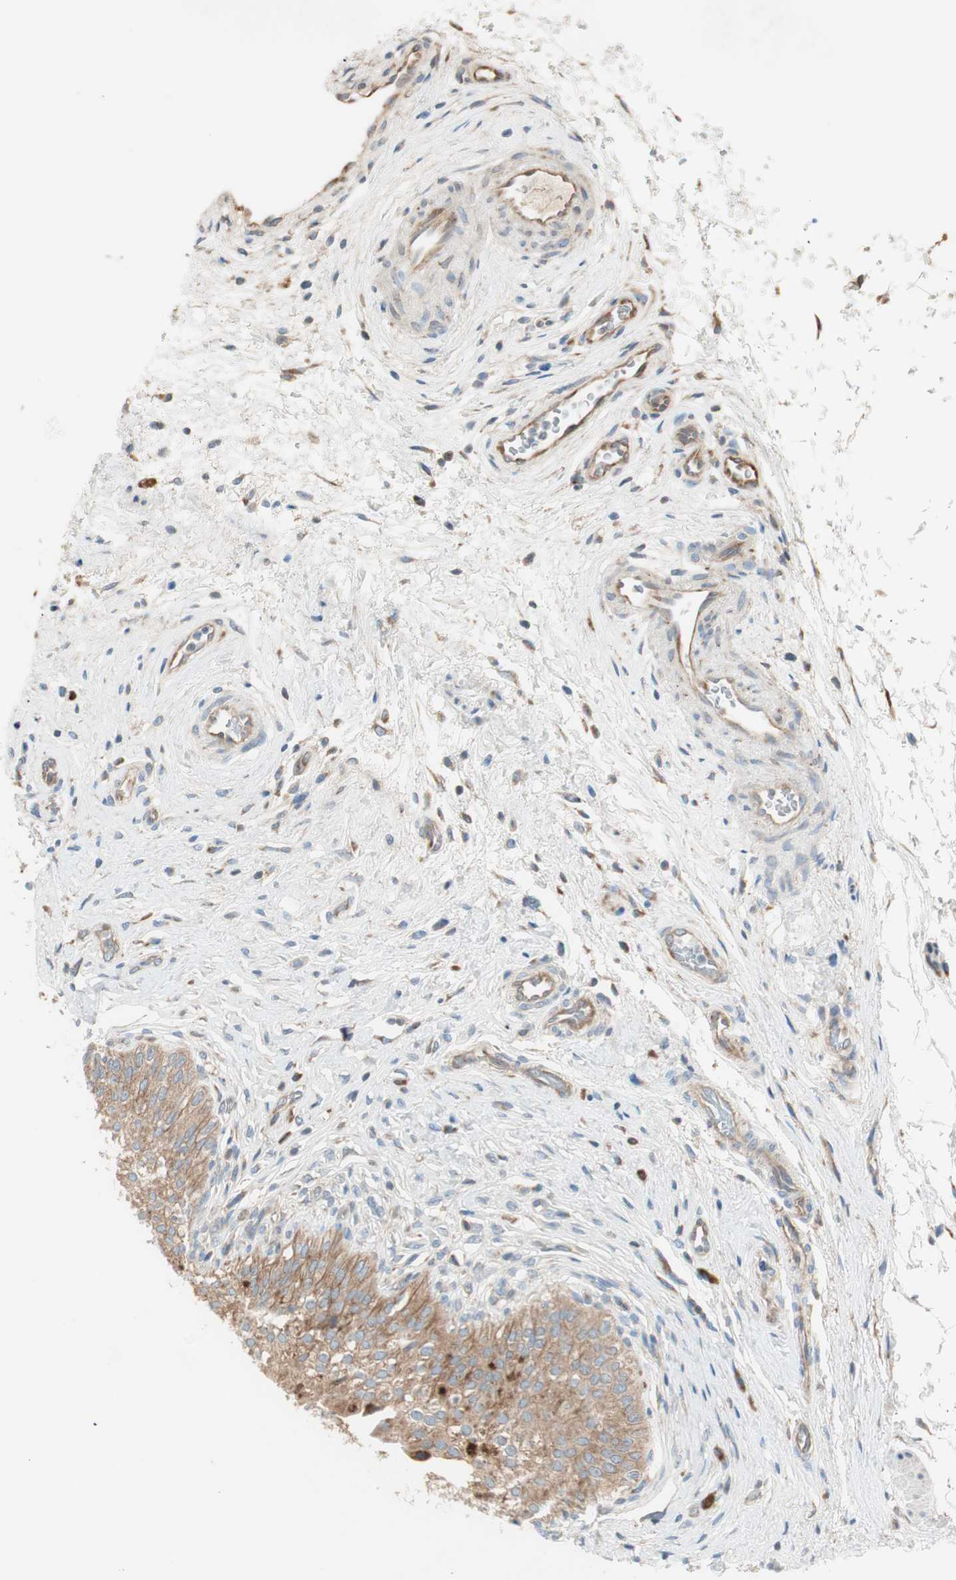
{"staining": {"intensity": "moderate", "quantity": ">75%", "location": "cytoplasmic/membranous"}, "tissue": "urinary bladder", "cell_type": "Urothelial cells", "image_type": "normal", "snomed": [{"axis": "morphology", "description": "Normal tissue, NOS"}, {"axis": "morphology", "description": "Urothelial carcinoma, High grade"}, {"axis": "topography", "description": "Urinary bladder"}], "caption": "Brown immunohistochemical staining in unremarkable urinary bladder demonstrates moderate cytoplasmic/membranous positivity in approximately >75% of urothelial cells.", "gene": "RPL23", "patient": {"sex": "male", "age": 46}}